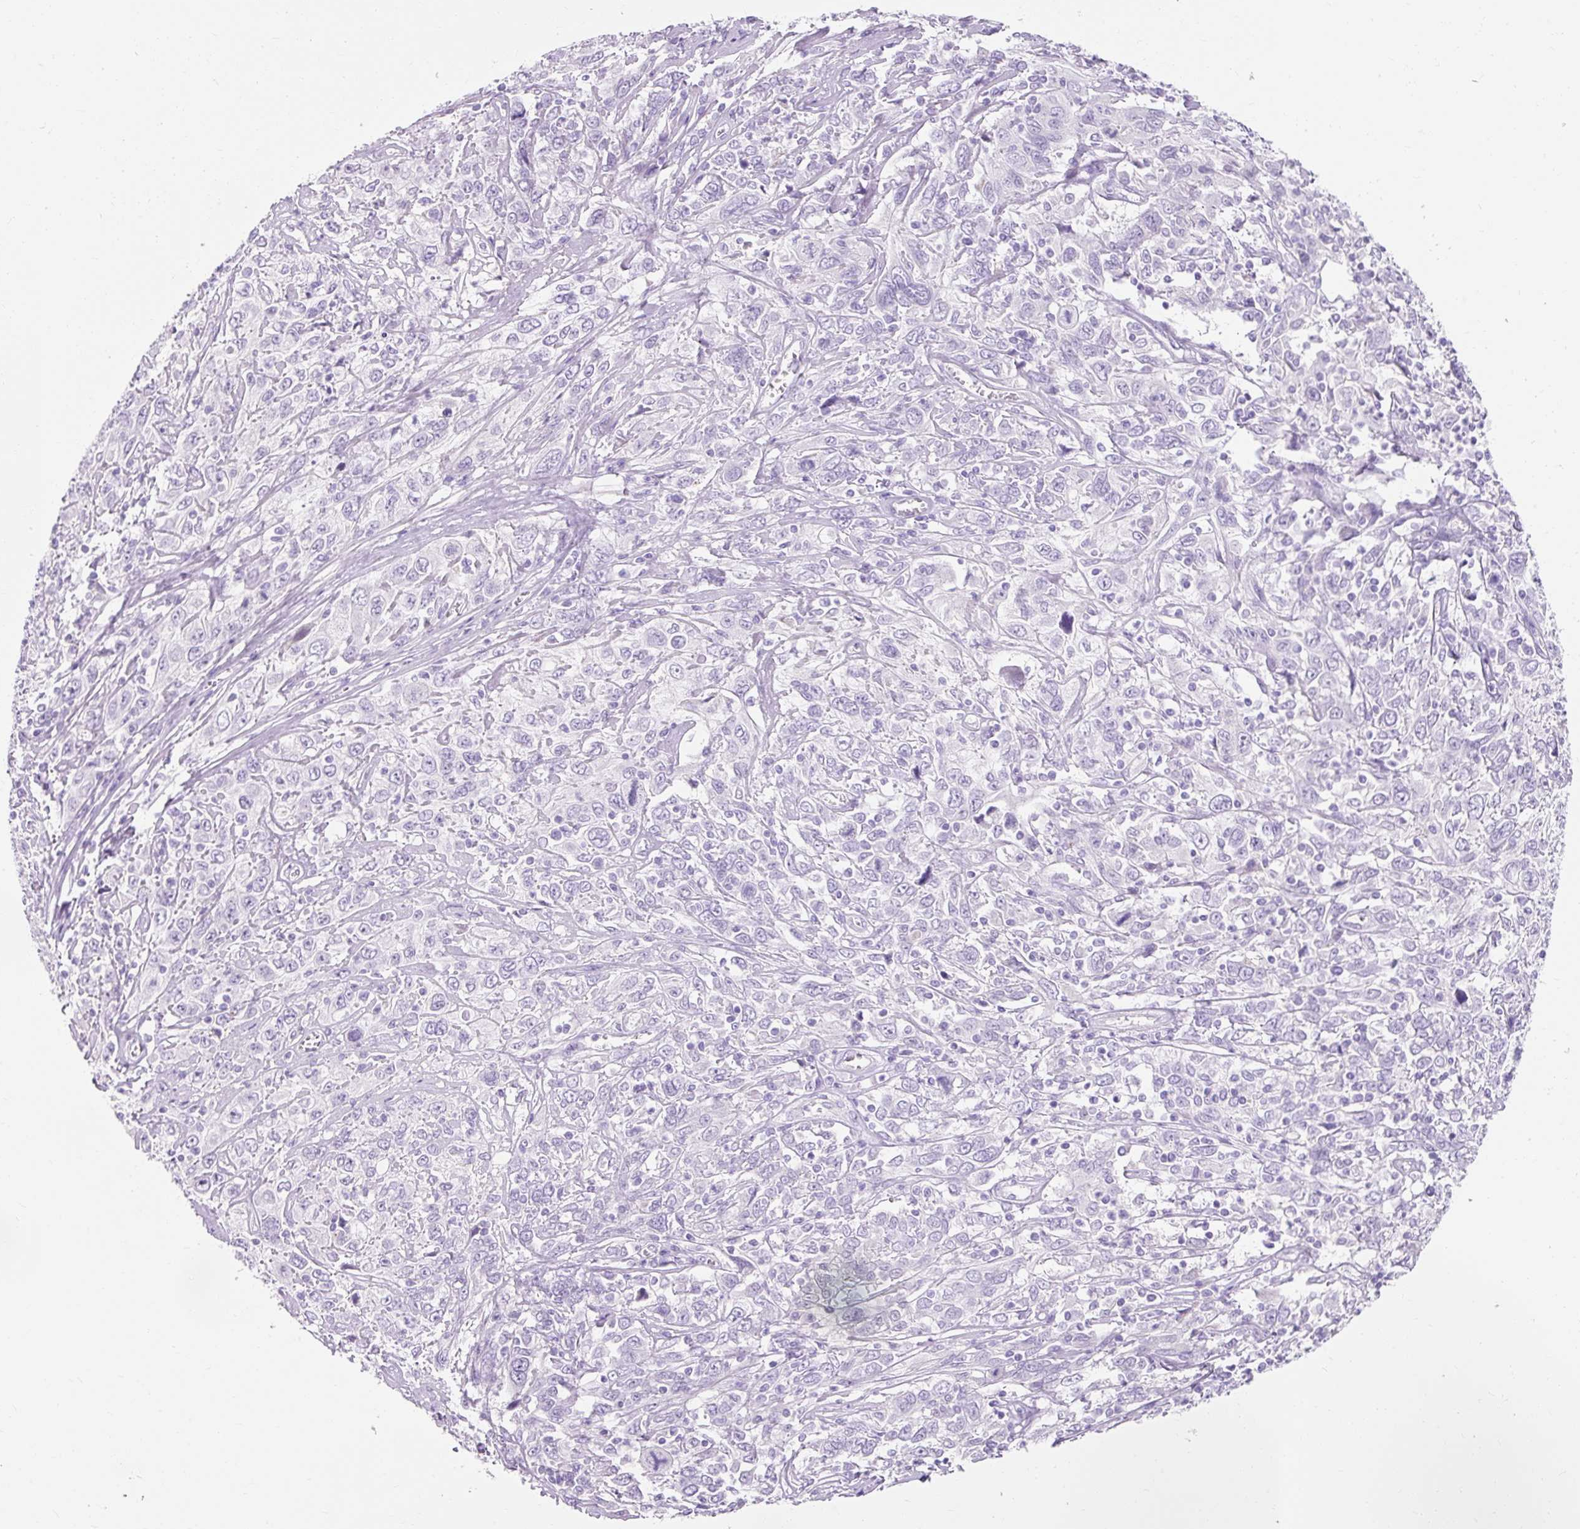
{"staining": {"intensity": "negative", "quantity": "none", "location": "none"}, "tissue": "cervical cancer", "cell_type": "Tumor cells", "image_type": "cancer", "snomed": [{"axis": "morphology", "description": "Squamous cell carcinoma, NOS"}, {"axis": "topography", "description": "Cervix"}], "caption": "Immunohistochemistry of human cervical cancer (squamous cell carcinoma) displays no positivity in tumor cells.", "gene": "CLDN25", "patient": {"sex": "female", "age": 46}}